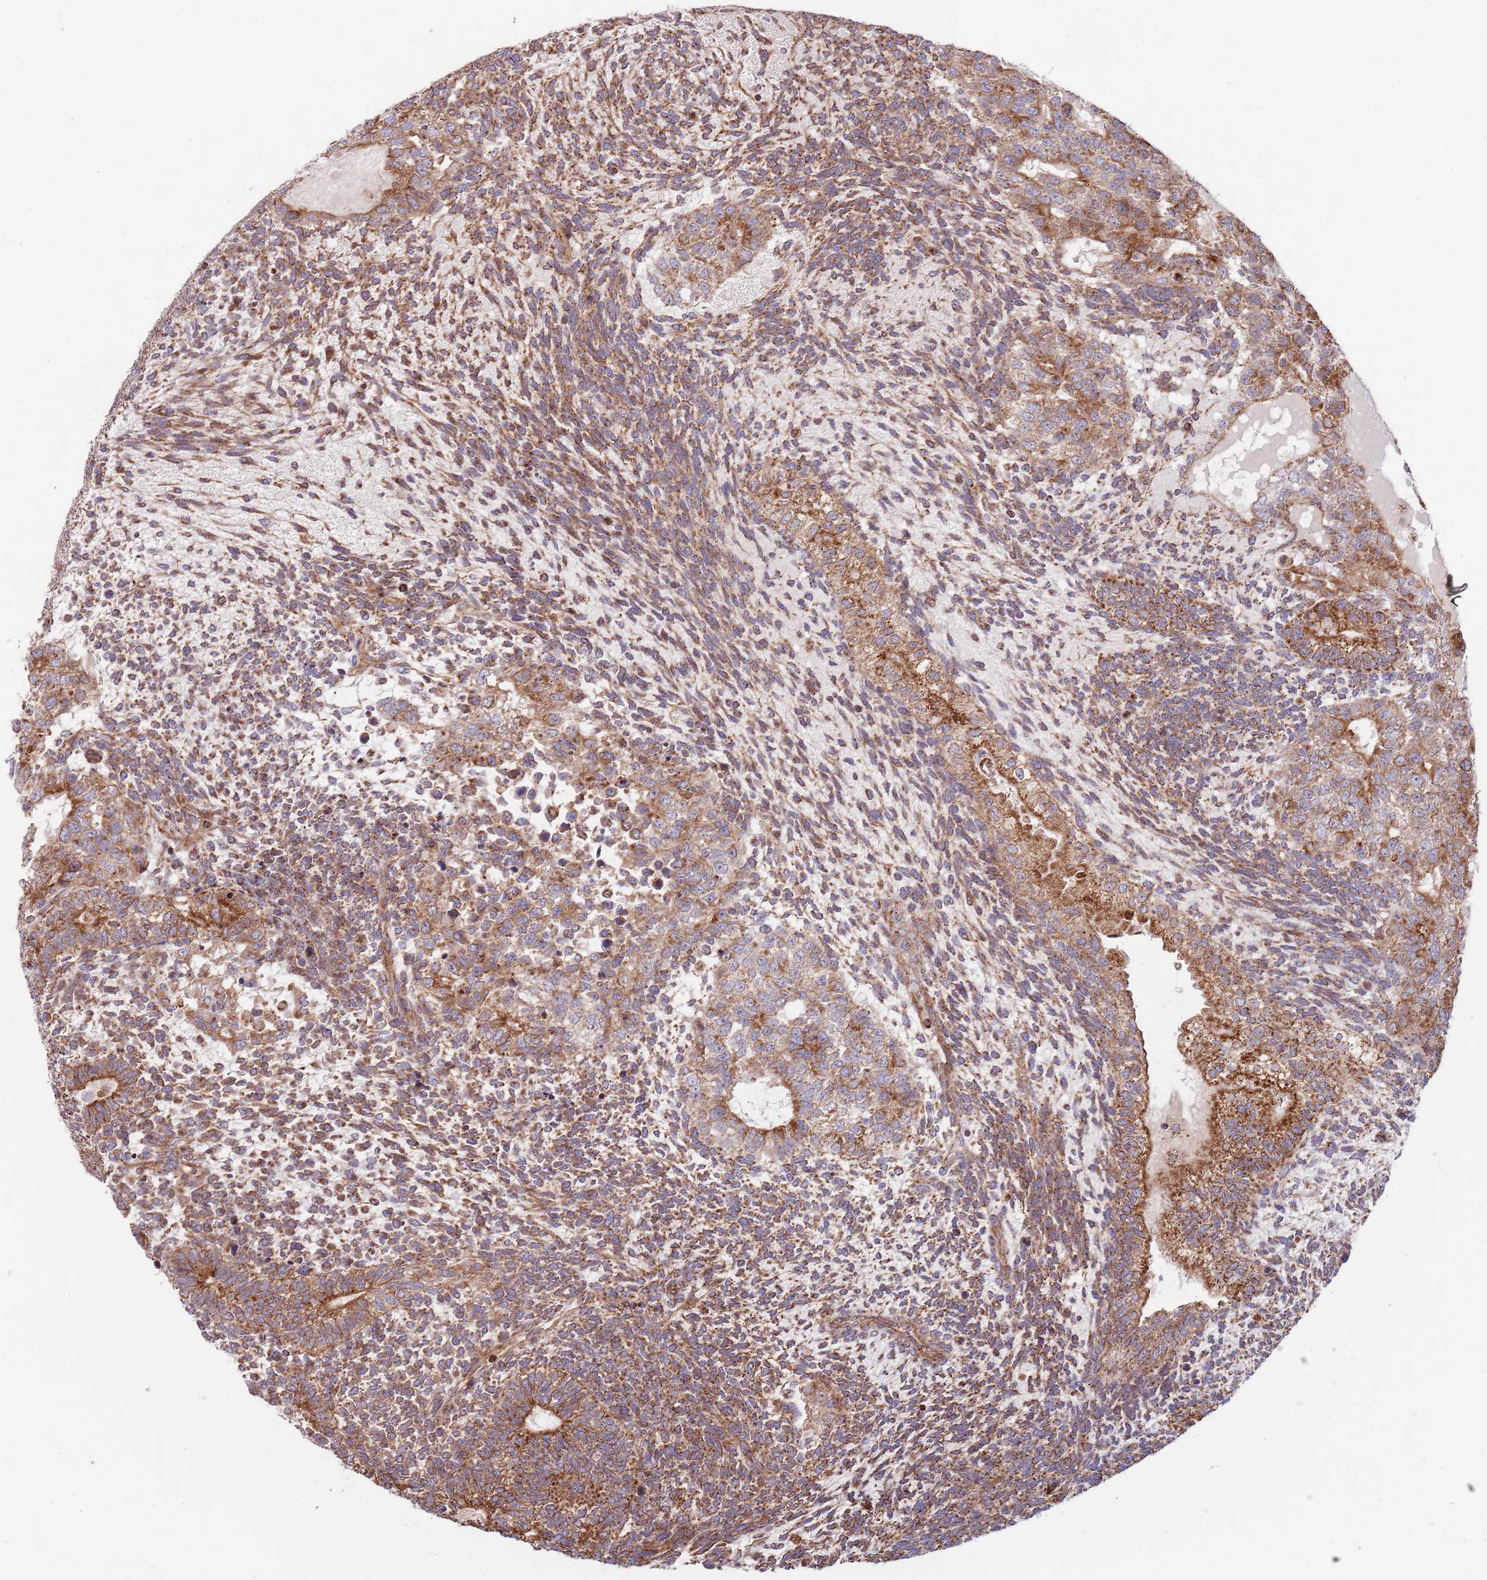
{"staining": {"intensity": "moderate", "quantity": ">75%", "location": "cytoplasmic/membranous"}, "tissue": "testis cancer", "cell_type": "Tumor cells", "image_type": "cancer", "snomed": [{"axis": "morphology", "description": "Carcinoma, Embryonal, NOS"}, {"axis": "topography", "description": "Testis"}], "caption": "A photomicrograph of embryonal carcinoma (testis) stained for a protein reveals moderate cytoplasmic/membranous brown staining in tumor cells.", "gene": "ATP5PD", "patient": {"sex": "male", "age": 23}}